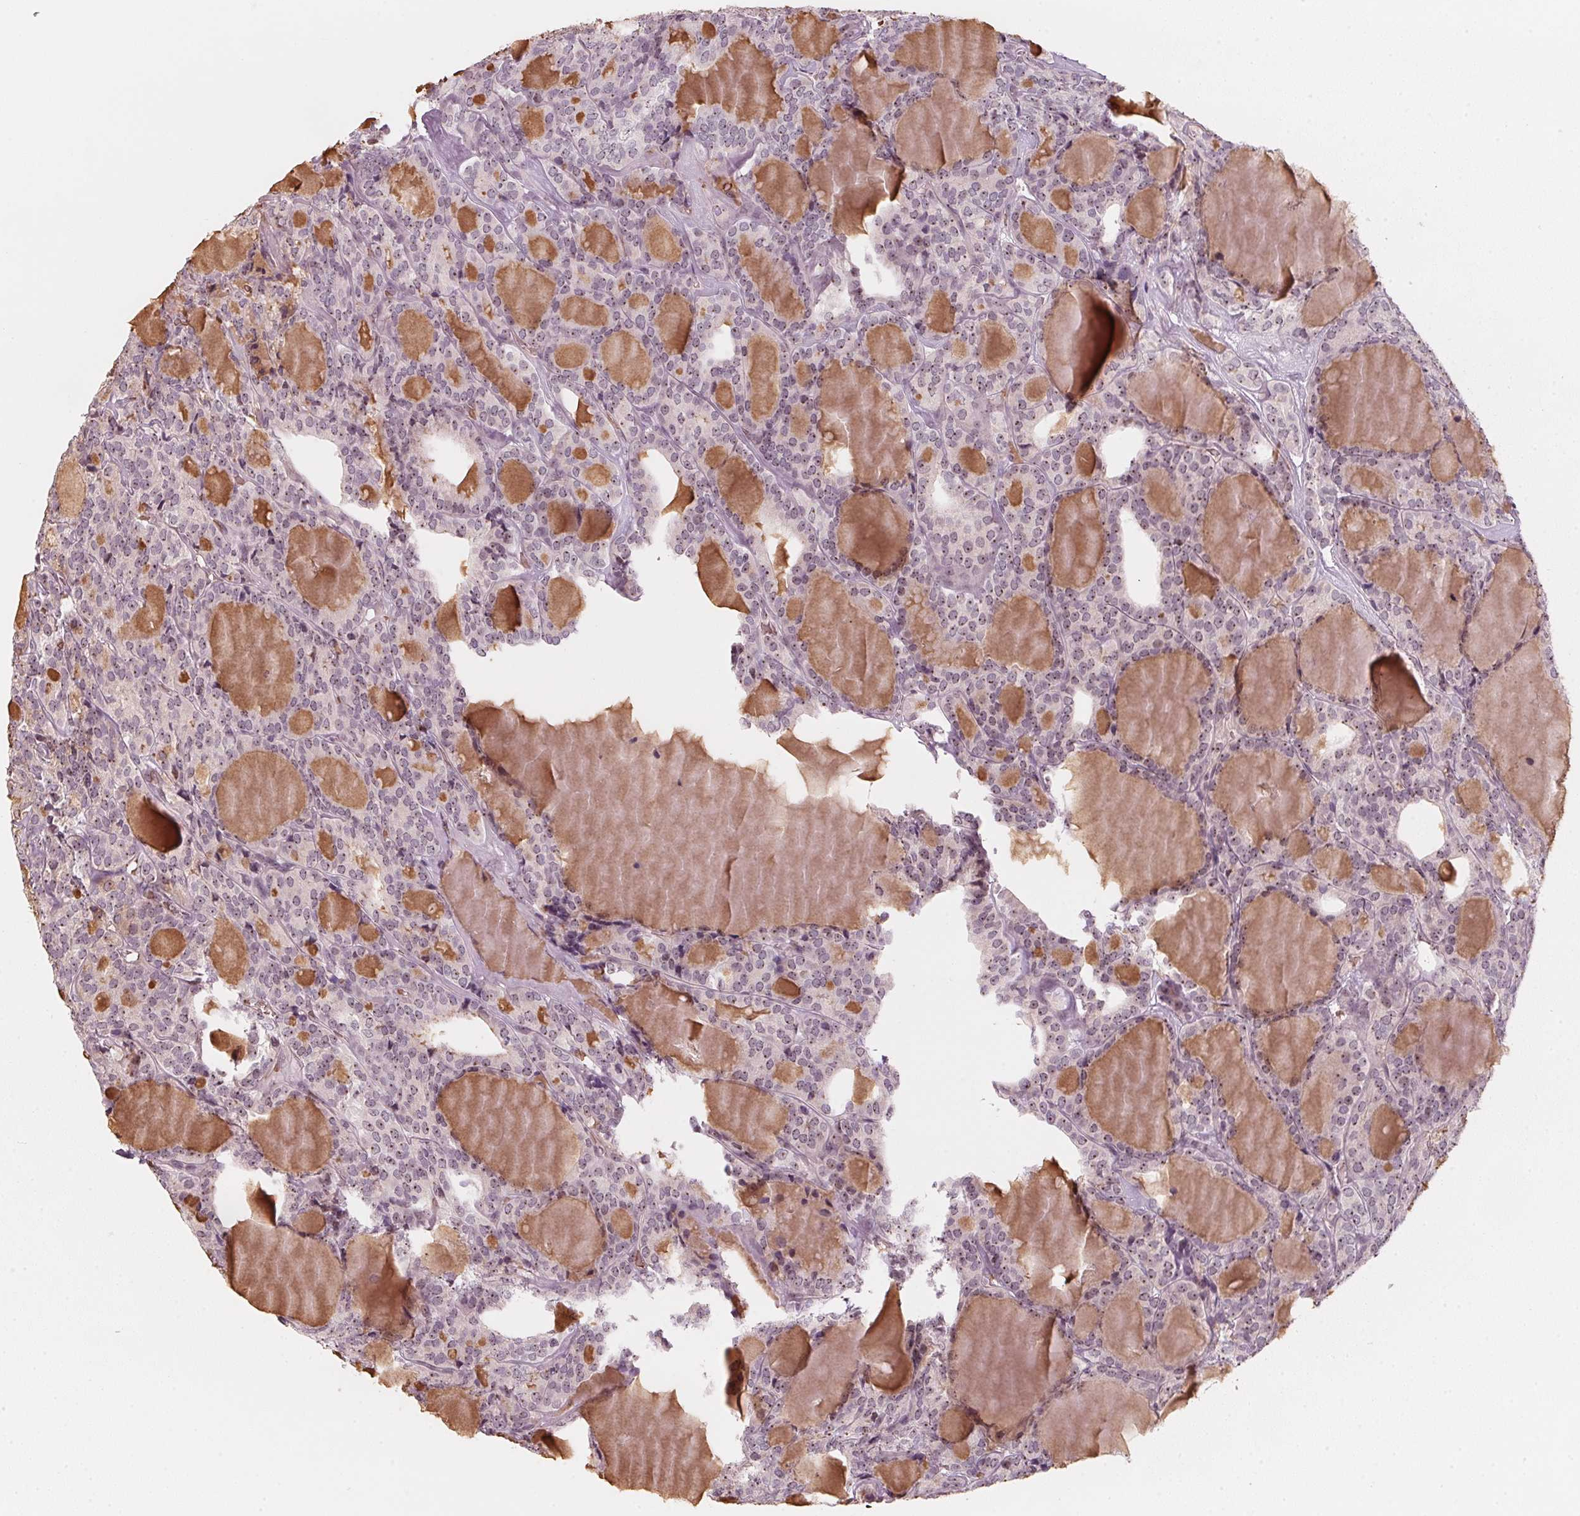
{"staining": {"intensity": "weak", "quantity": ">75%", "location": "nuclear"}, "tissue": "thyroid cancer", "cell_type": "Tumor cells", "image_type": "cancer", "snomed": [{"axis": "morphology", "description": "Follicular adenoma carcinoma, NOS"}, {"axis": "topography", "description": "Thyroid gland"}], "caption": "High-magnification brightfield microscopy of thyroid follicular adenoma carcinoma stained with DAB (3,3'-diaminobenzidine) (brown) and counterstained with hematoxylin (blue). tumor cells exhibit weak nuclear expression is identified in approximately>75% of cells.", "gene": "DNTTIP2", "patient": {"sex": "male", "age": 74}}